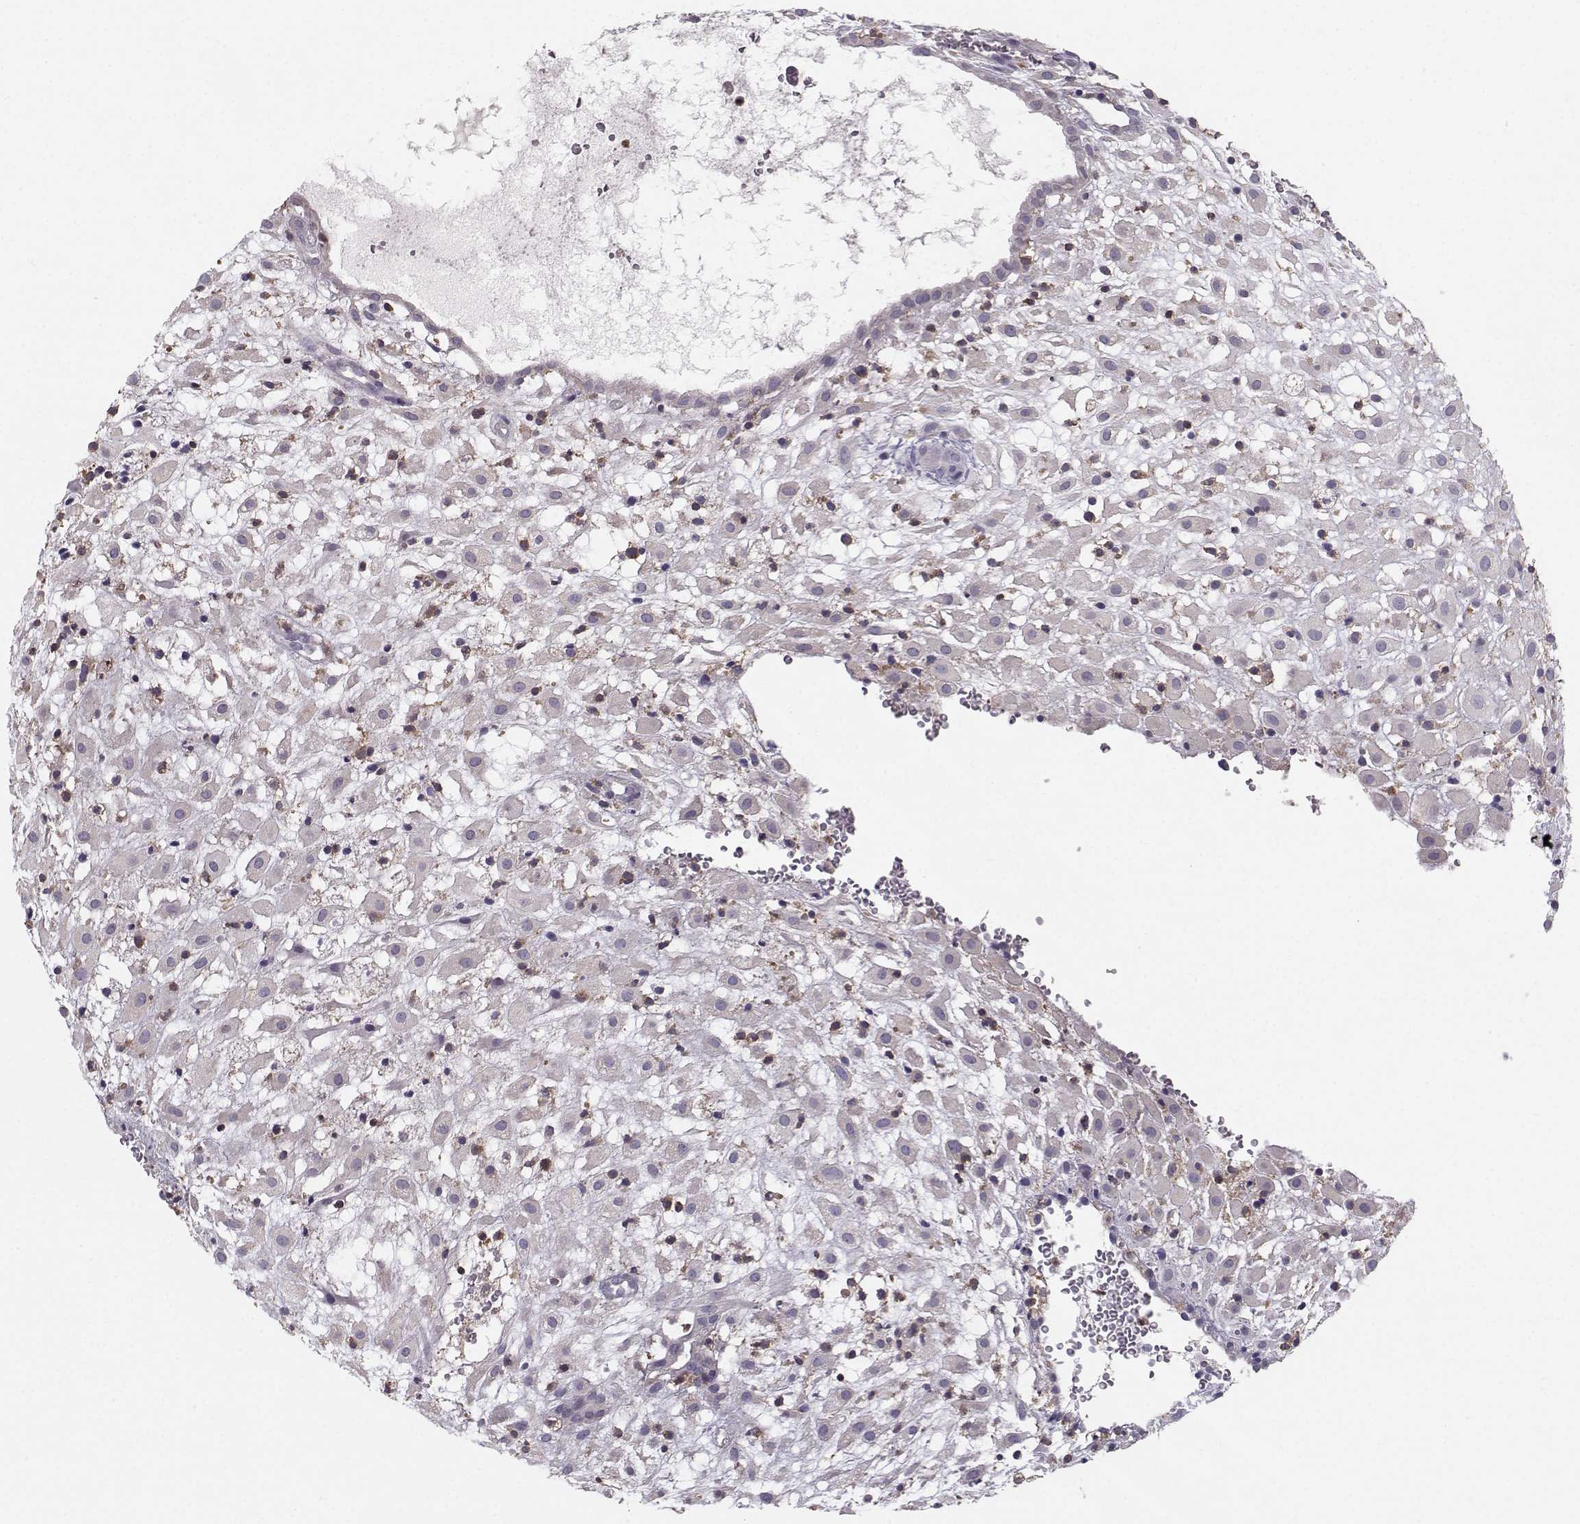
{"staining": {"intensity": "negative", "quantity": "none", "location": "none"}, "tissue": "placenta", "cell_type": "Decidual cells", "image_type": "normal", "snomed": [{"axis": "morphology", "description": "Normal tissue, NOS"}, {"axis": "topography", "description": "Placenta"}], "caption": "This is a photomicrograph of IHC staining of unremarkable placenta, which shows no staining in decidual cells.", "gene": "ZBTB32", "patient": {"sex": "female", "age": 24}}